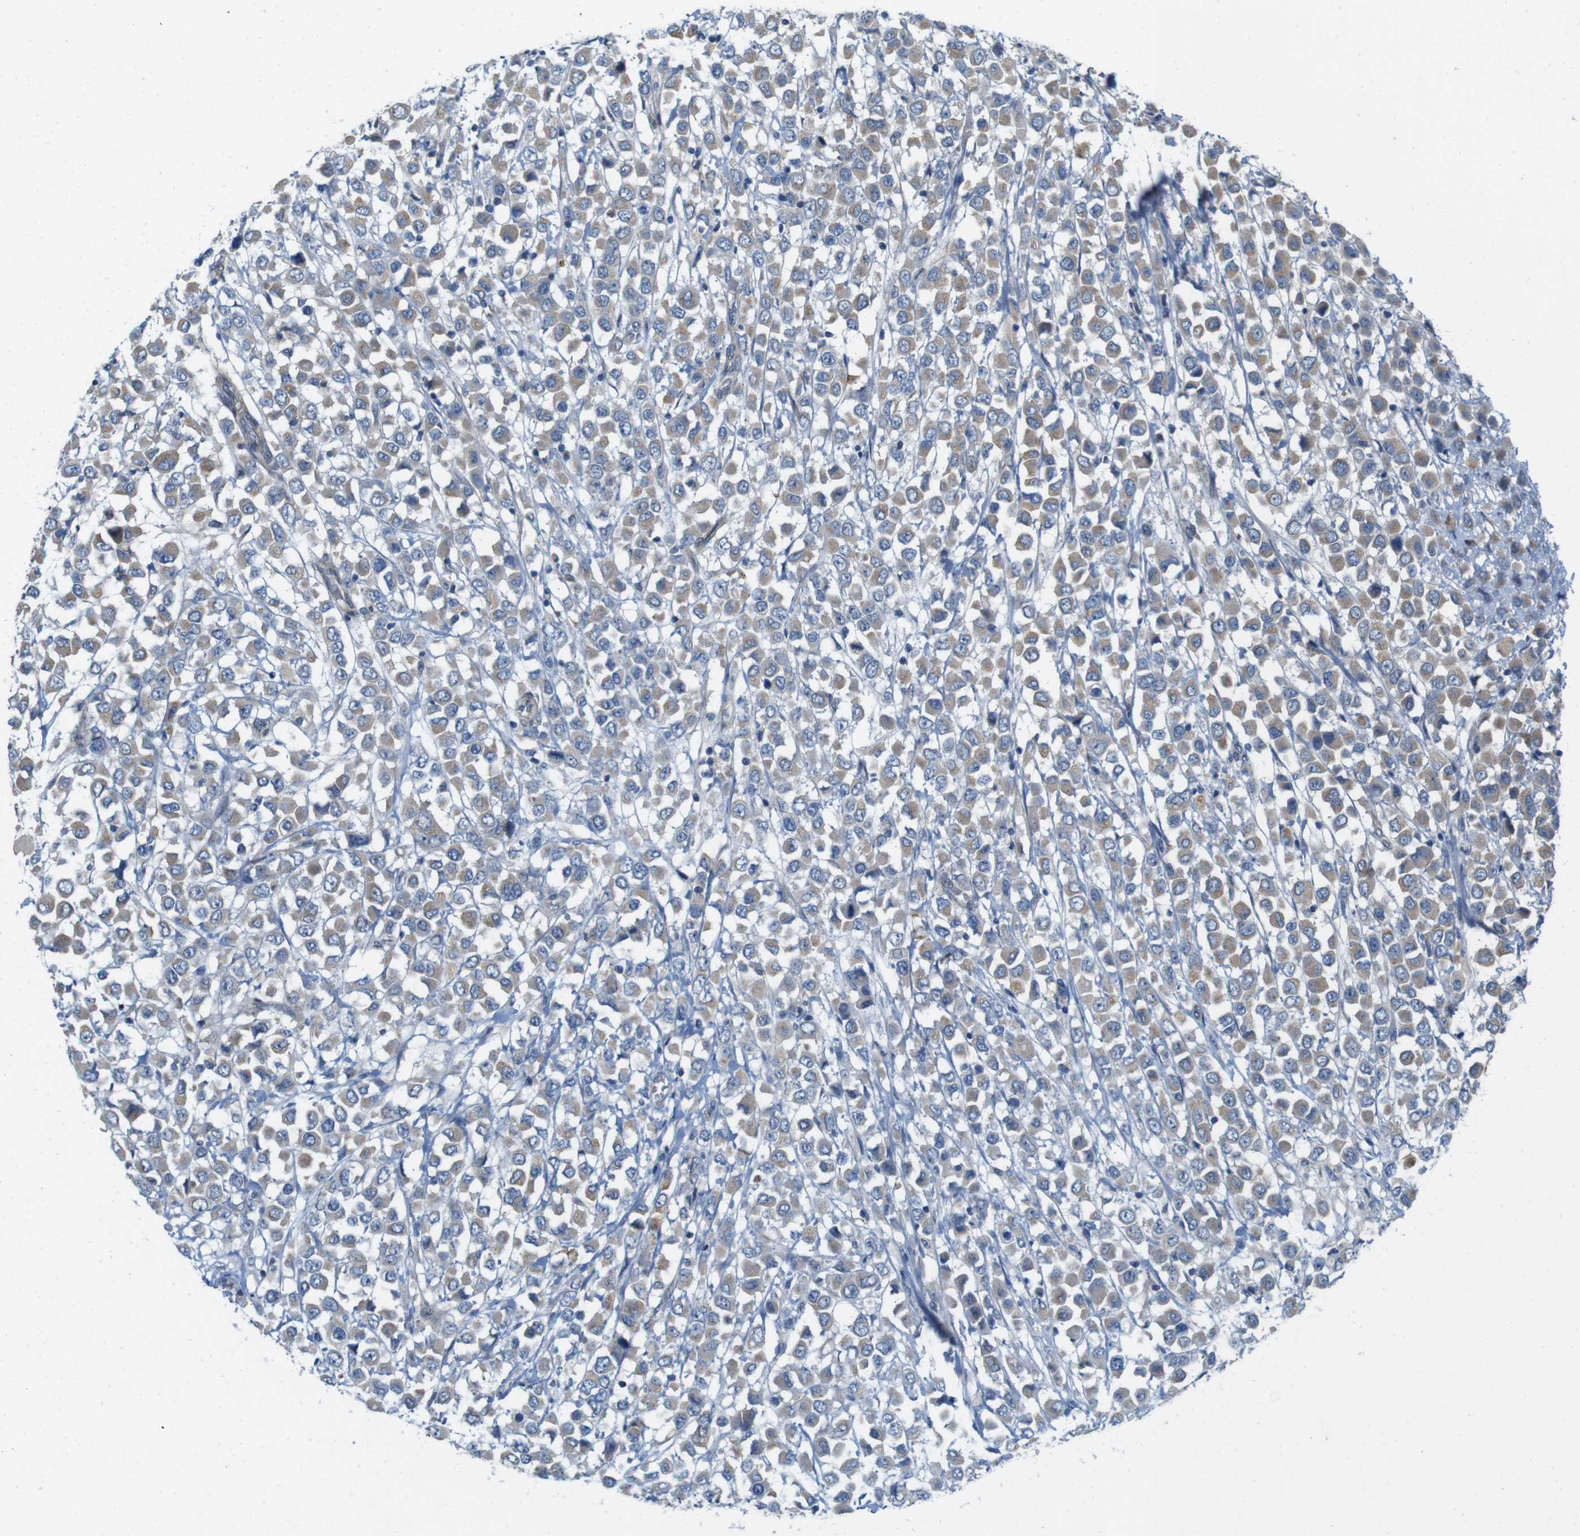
{"staining": {"intensity": "weak", "quantity": ">75%", "location": "cytoplasmic/membranous"}, "tissue": "breast cancer", "cell_type": "Tumor cells", "image_type": "cancer", "snomed": [{"axis": "morphology", "description": "Duct carcinoma"}, {"axis": "topography", "description": "Breast"}], "caption": "The histopathology image demonstrates immunohistochemical staining of breast cancer. There is weak cytoplasmic/membranous positivity is seen in approximately >75% of tumor cells. (Brightfield microscopy of DAB IHC at high magnification).", "gene": "SKI", "patient": {"sex": "female", "age": 61}}